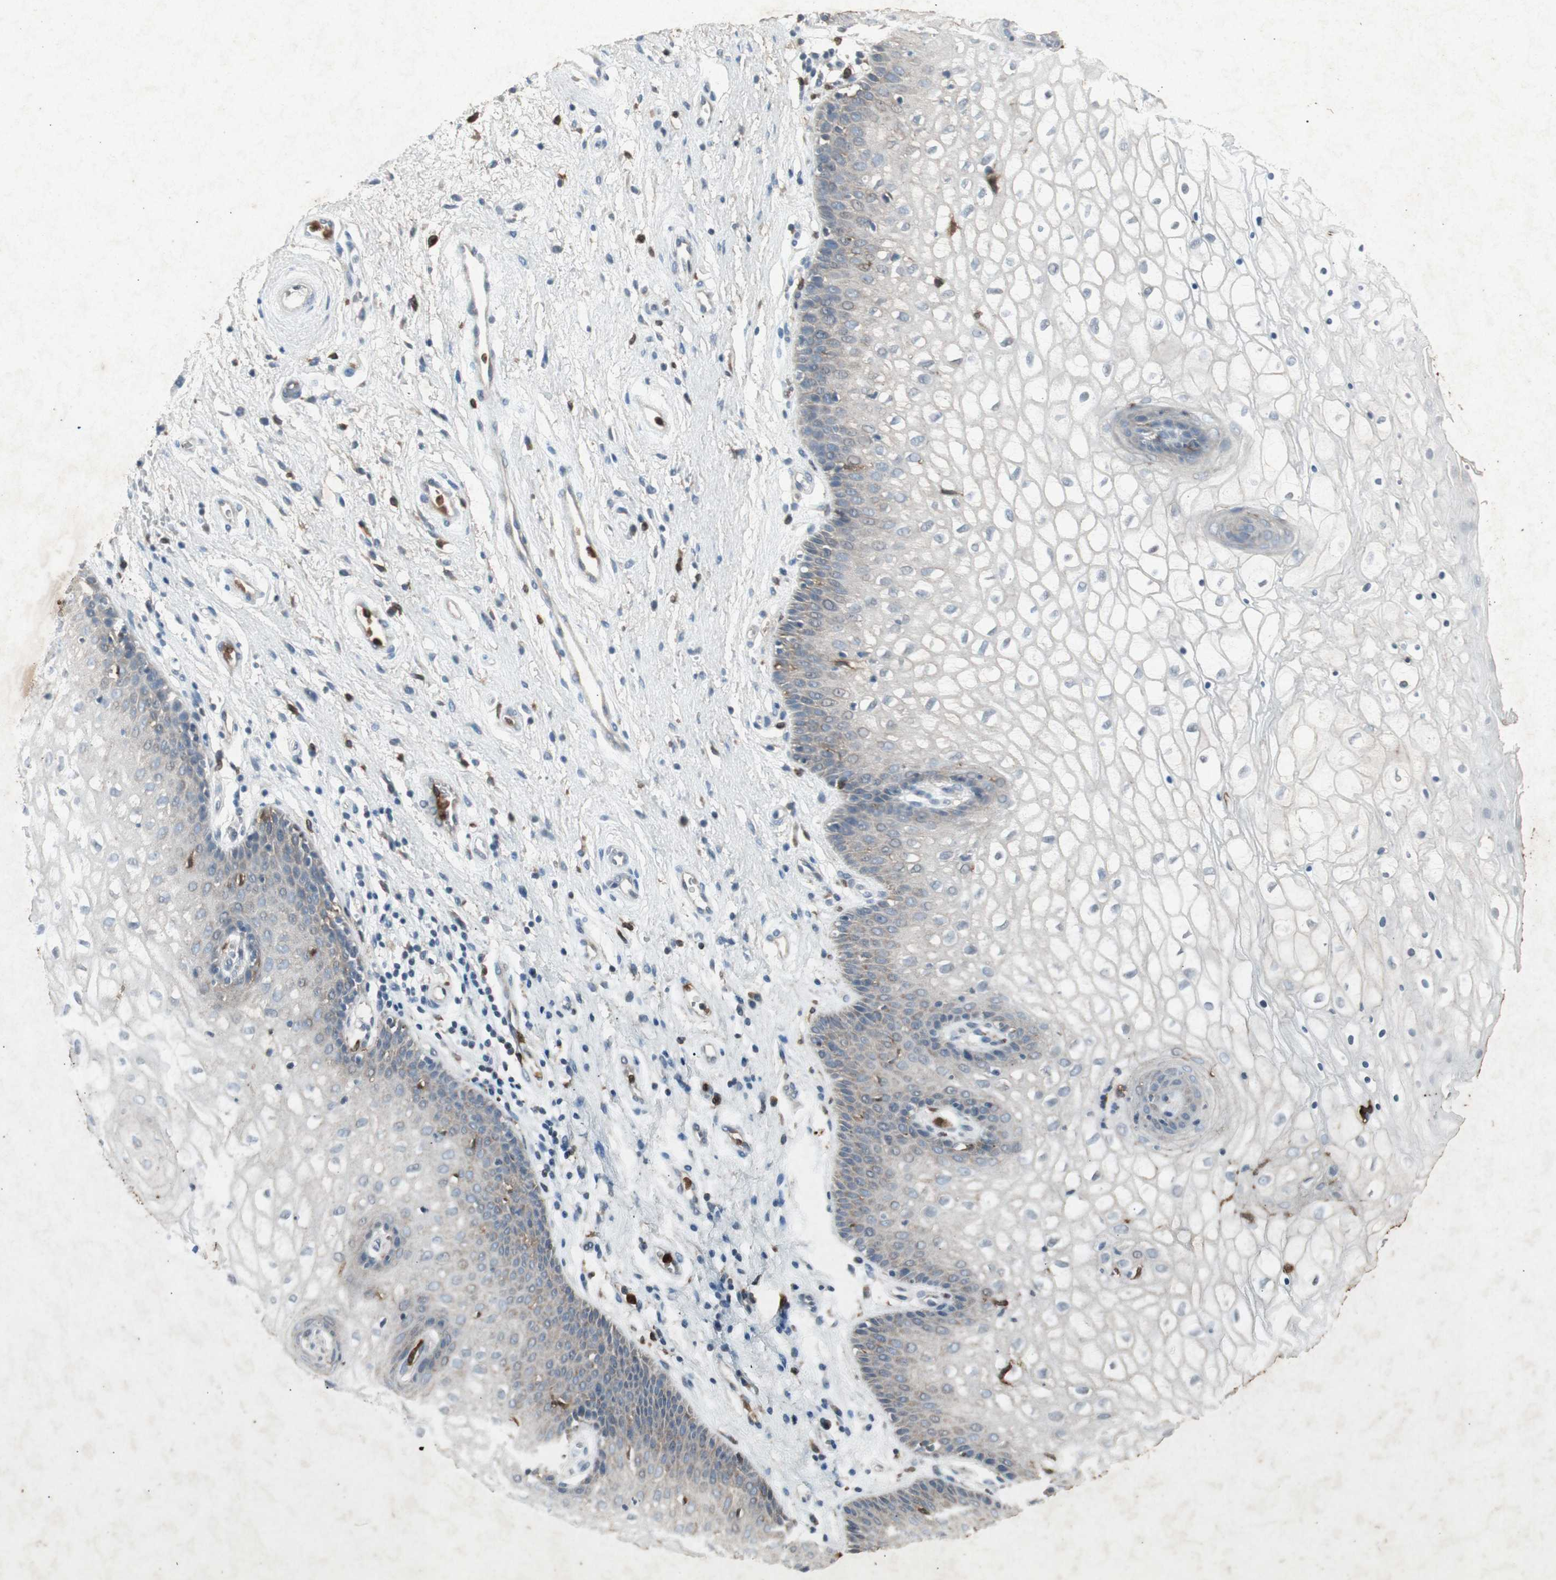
{"staining": {"intensity": "negative", "quantity": "none", "location": "none"}, "tissue": "vagina", "cell_type": "Squamous epithelial cells", "image_type": "normal", "snomed": [{"axis": "morphology", "description": "Normal tissue, NOS"}, {"axis": "topography", "description": "Vagina"}], "caption": "Immunohistochemistry (IHC) image of benign human vagina stained for a protein (brown), which displays no staining in squamous epithelial cells.", "gene": "TYROBP", "patient": {"sex": "female", "age": 34}}